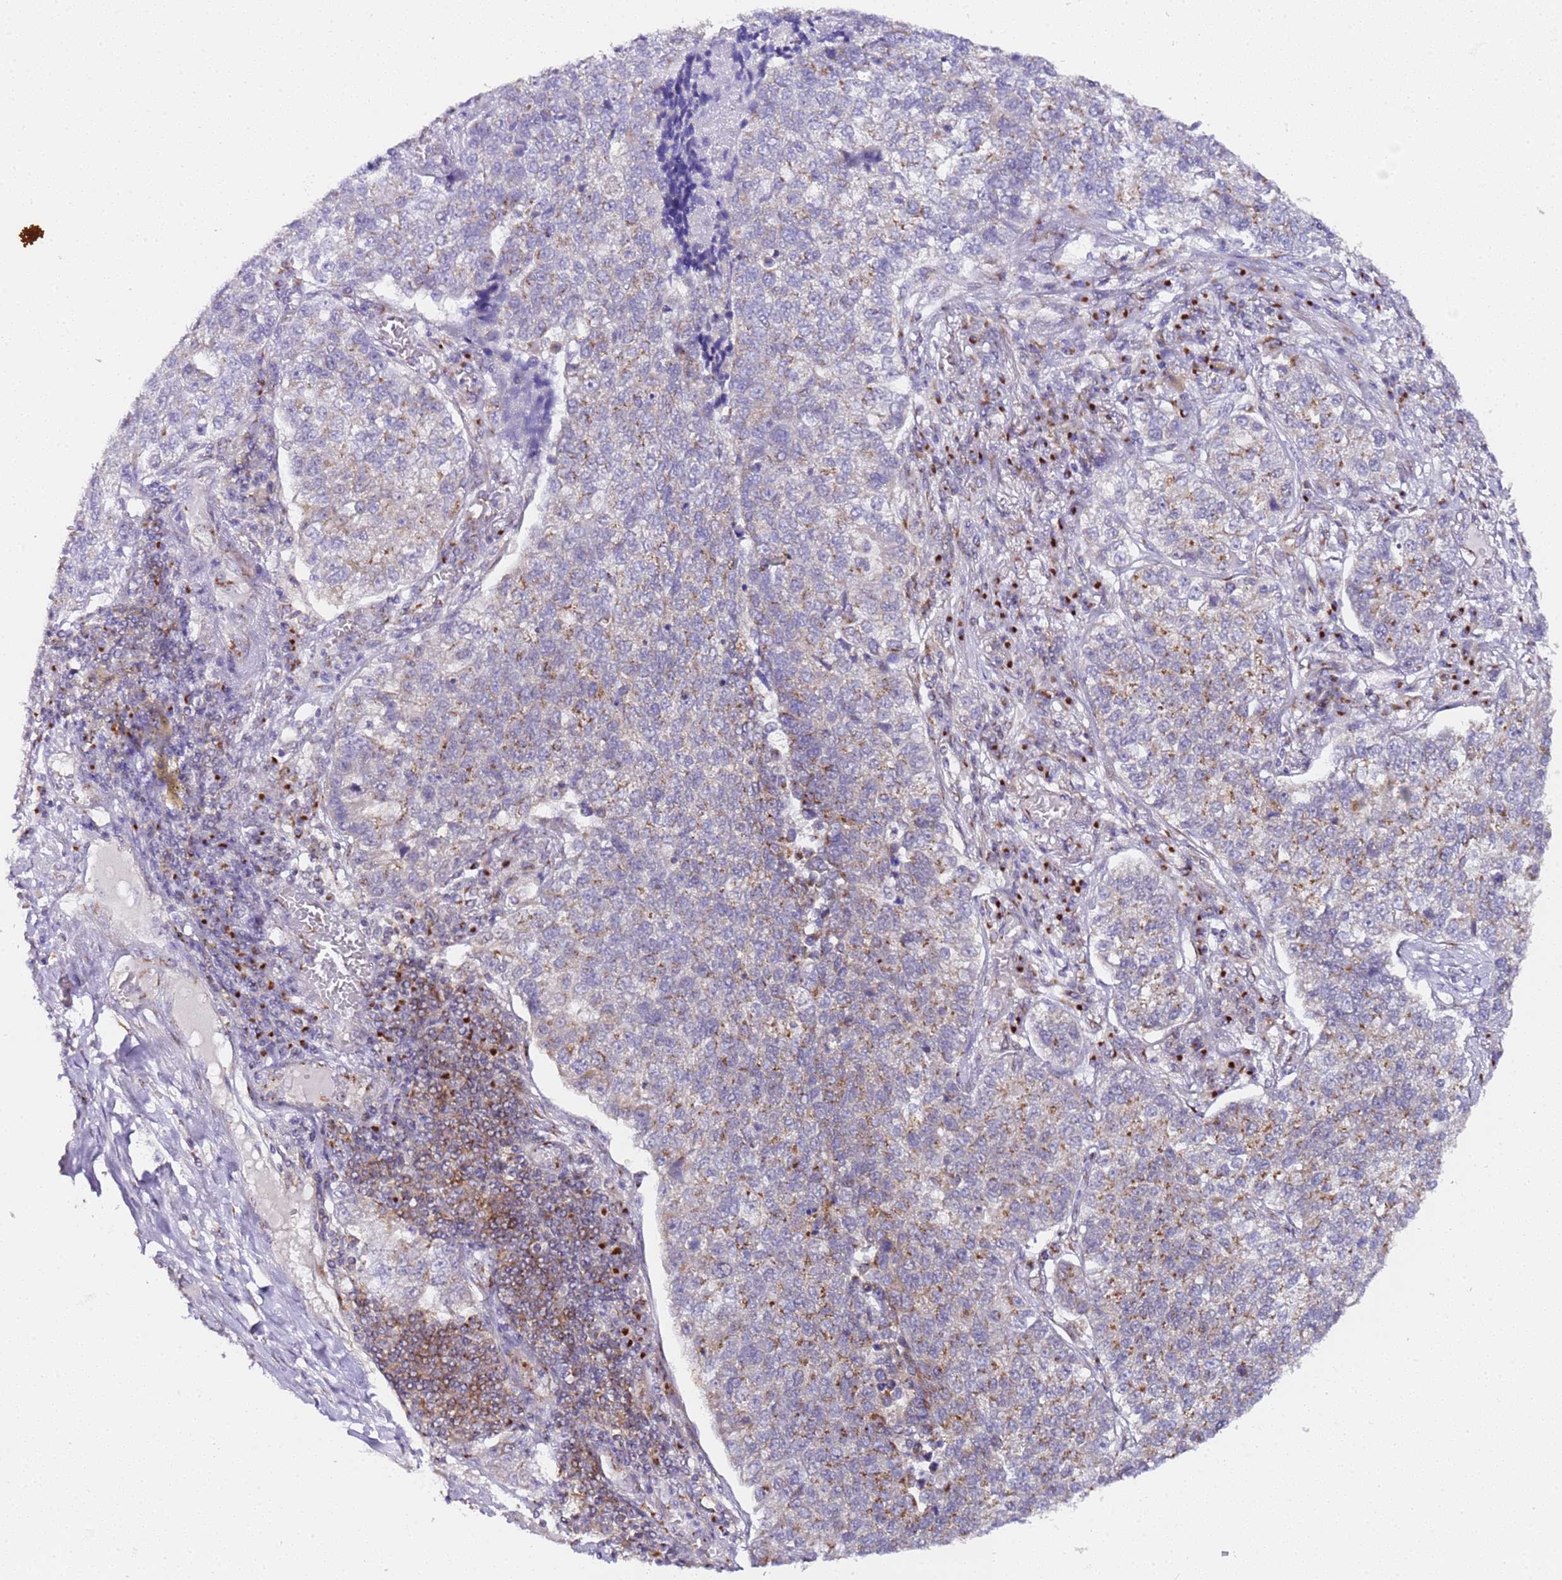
{"staining": {"intensity": "weak", "quantity": "<25%", "location": "cytoplasmic/membranous"}, "tissue": "lung cancer", "cell_type": "Tumor cells", "image_type": "cancer", "snomed": [{"axis": "morphology", "description": "Adenocarcinoma, NOS"}, {"axis": "topography", "description": "Lung"}], "caption": "A histopathology image of adenocarcinoma (lung) stained for a protein displays no brown staining in tumor cells.", "gene": "MRPL49", "patient": {"sex": "male", "age": 49}}